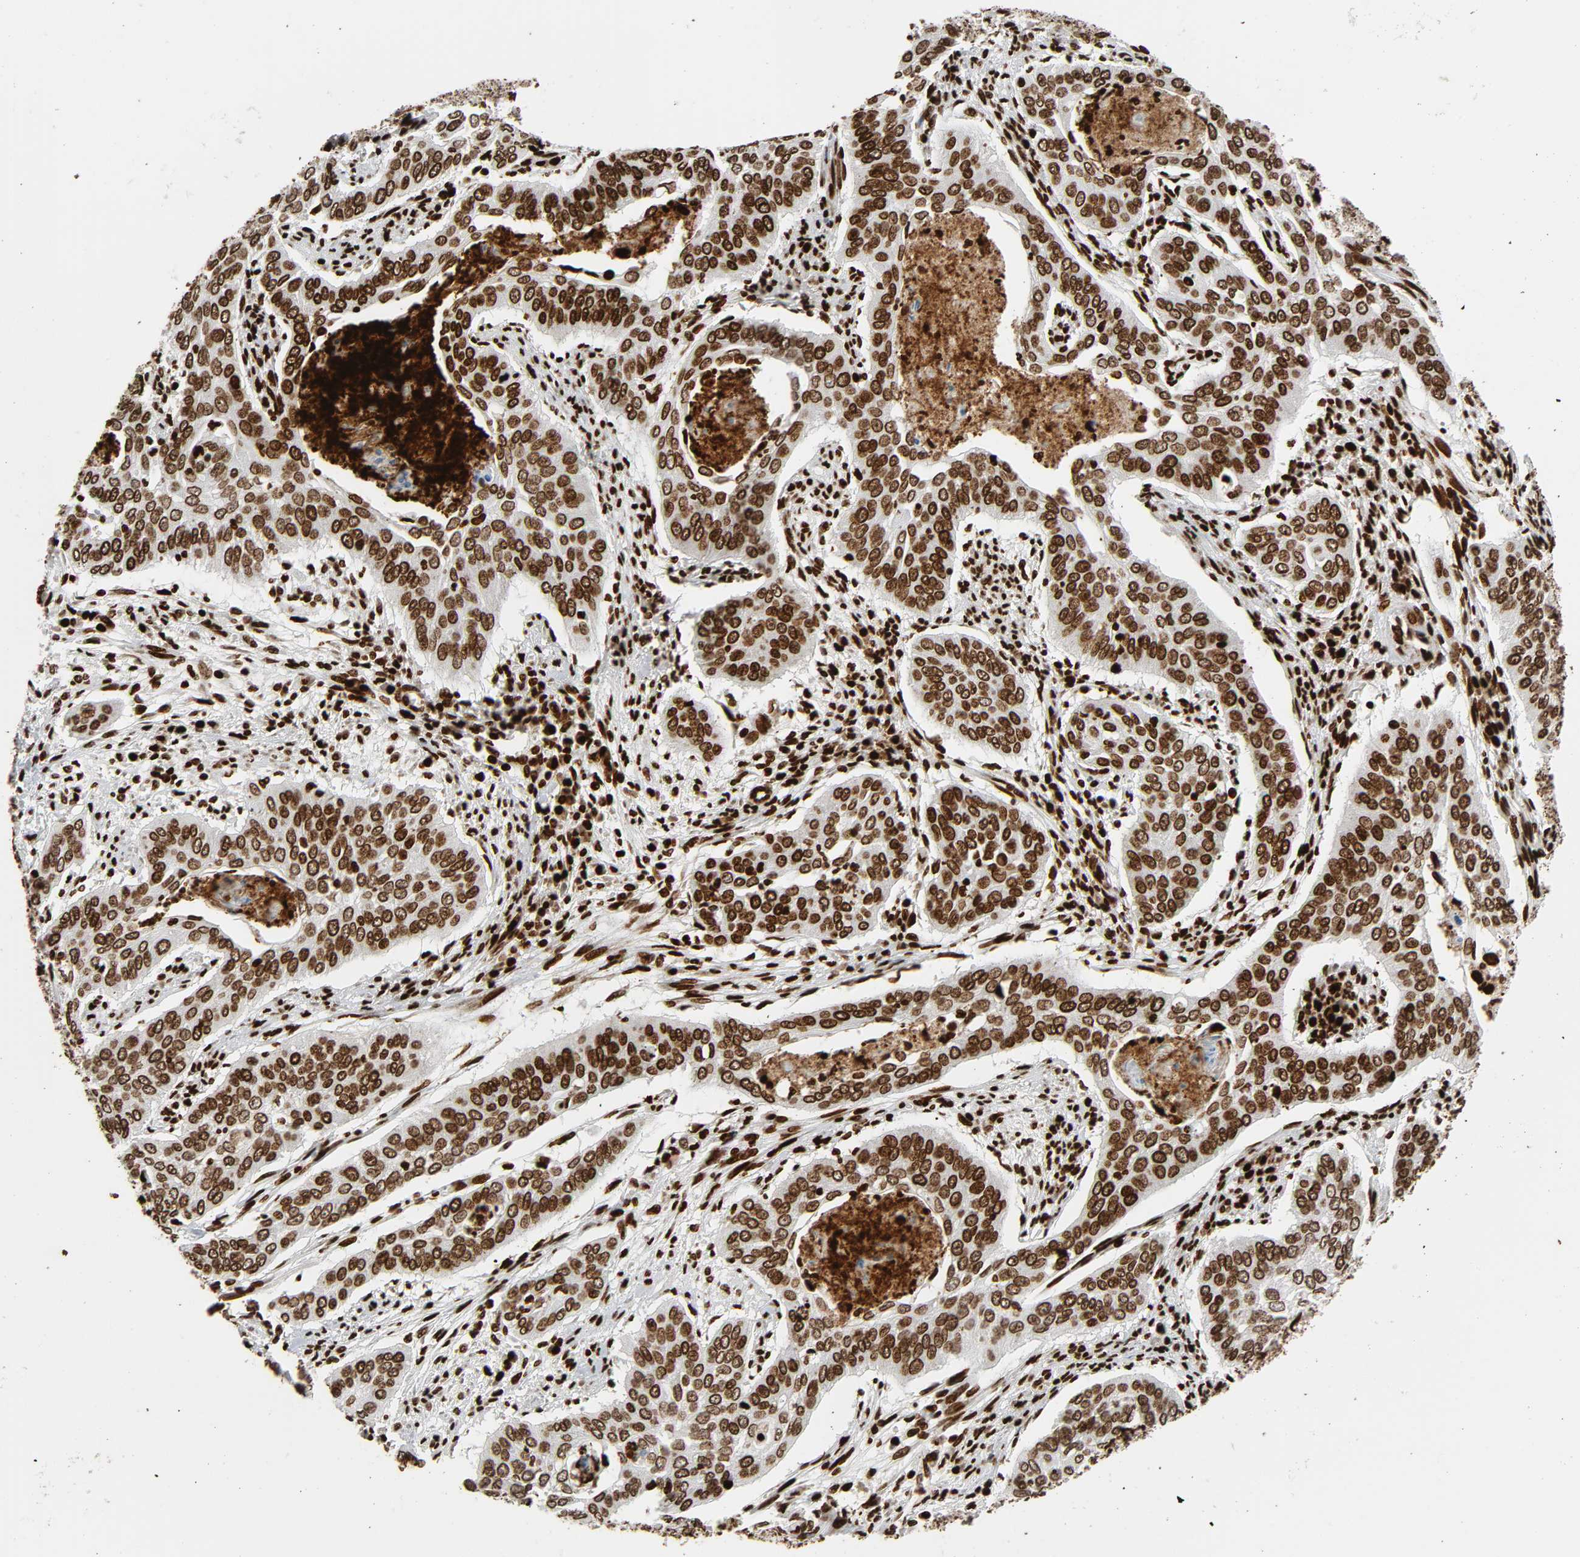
{"staining": {"intensity": "moderate", "quantity": ">75%", "location": "nuclear"}, "tissue": "cervical cancer", "cell_type": "Tumor cells", "image_type": "cancer", "snomed": [{"axis": "morphology", "description": "Squamous cell carcinoma, NOS"}, {"axis": "topography", "description": "Cervix"}], "caption": "An immunohistochemistry photomicrograph of neoplastic tissue is shown. Protein staining in brown highlights moderate nuclear positivity in cervical squamous cell carcinoma within tumor cells.", "gene": "RXRA", "patient": {"sex": "female", "age": 39}}